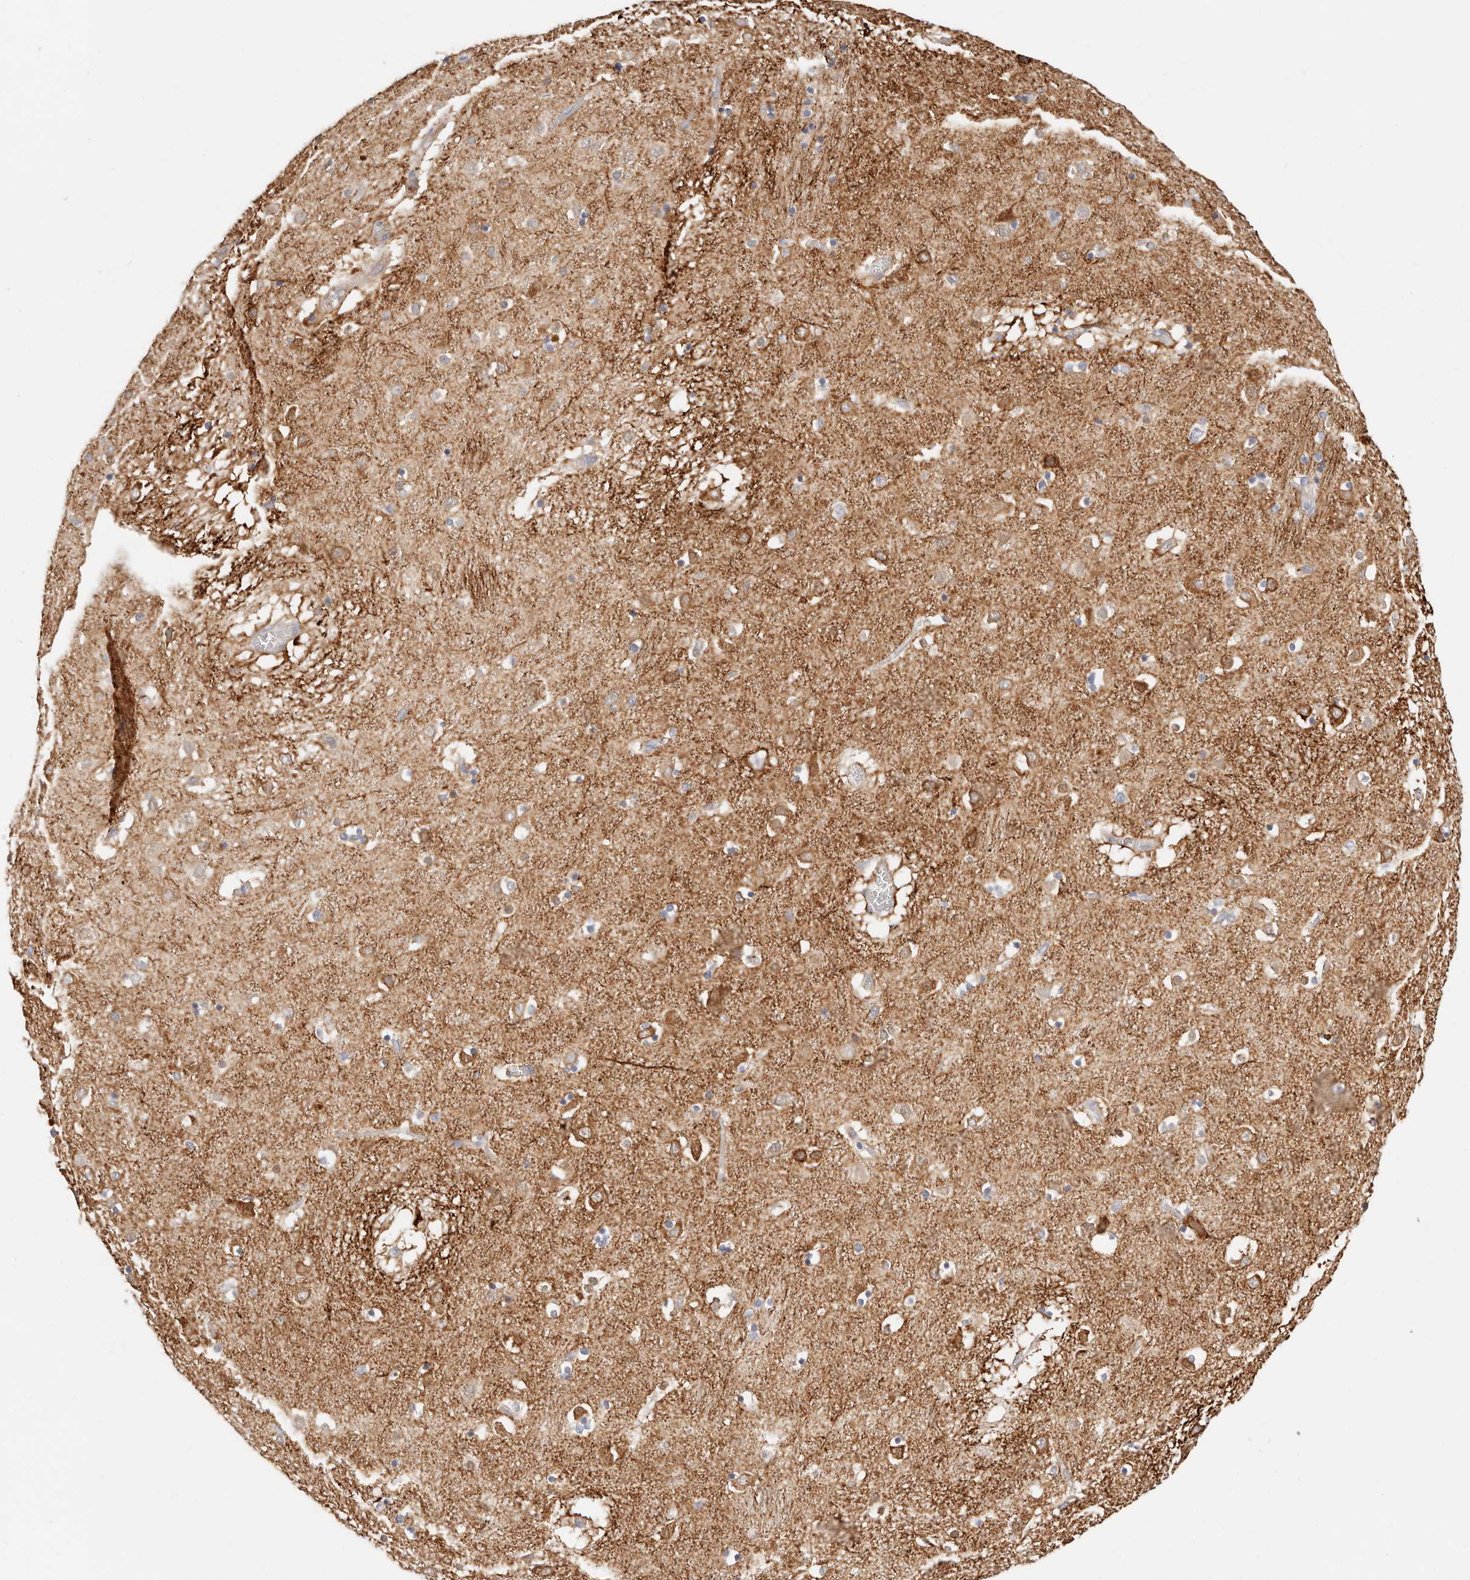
{"staining": {"intensity": "weak", "quantity": "25%-75%", "location": "cytoplasmic/membranous"}, "tissue": "caudate", "cell_type": "Glial cells", "image_type": "normal", "snomed": [{"axis": "morphology", "description": "Normal tissue, NOS"}, {"axis": "topography", "description": "Lateral ventricle wall"}], "caption": "Protein expression analysis of benign human caudate reveals weak cytoplasmic/membranous positivity in about 25%-75% of glial cells. Nuclei are stained in blue.", "gene": "ZRANB1", "patient": {"sex": "male", "age": 70}}